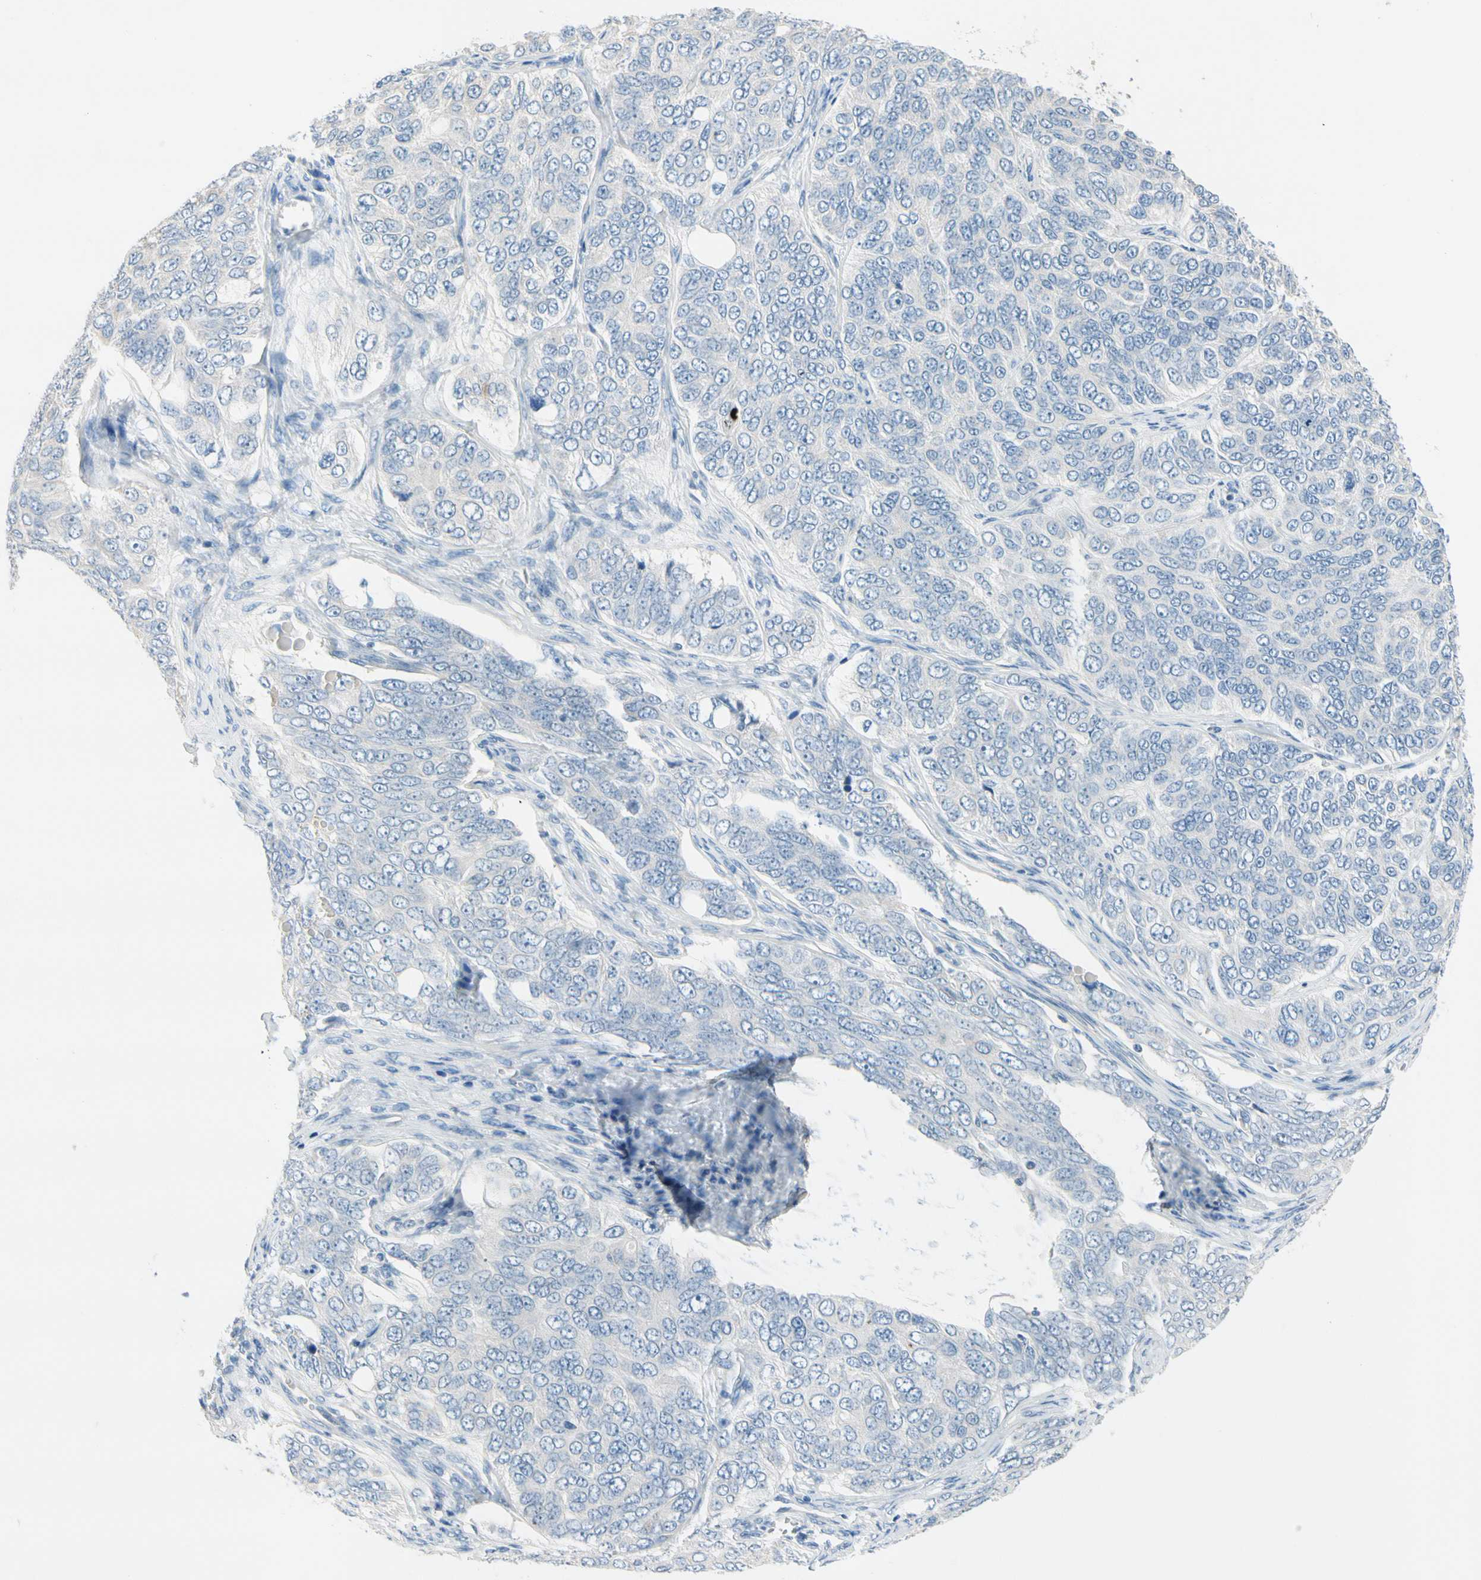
{"staining": {"intensity": "negative", "quantity": "none", "location": "none"}, "tissue": "ovarian cancer", "cell_type": "Tumor cells", "image_type": "cancer", "snomed": [{"axis": "morphology", "description": "Carcinoma, endometroid"}, {"axis": "topography", "description": "Ovary"}], "caption": "The immunohistochemistry (IHC) micrograph has no significant expression in tumor cells of endometroid carcinoma (ovarian) tissue.", "gene": "CKAP2", "patient": {"sex": "female", "age": 51}}